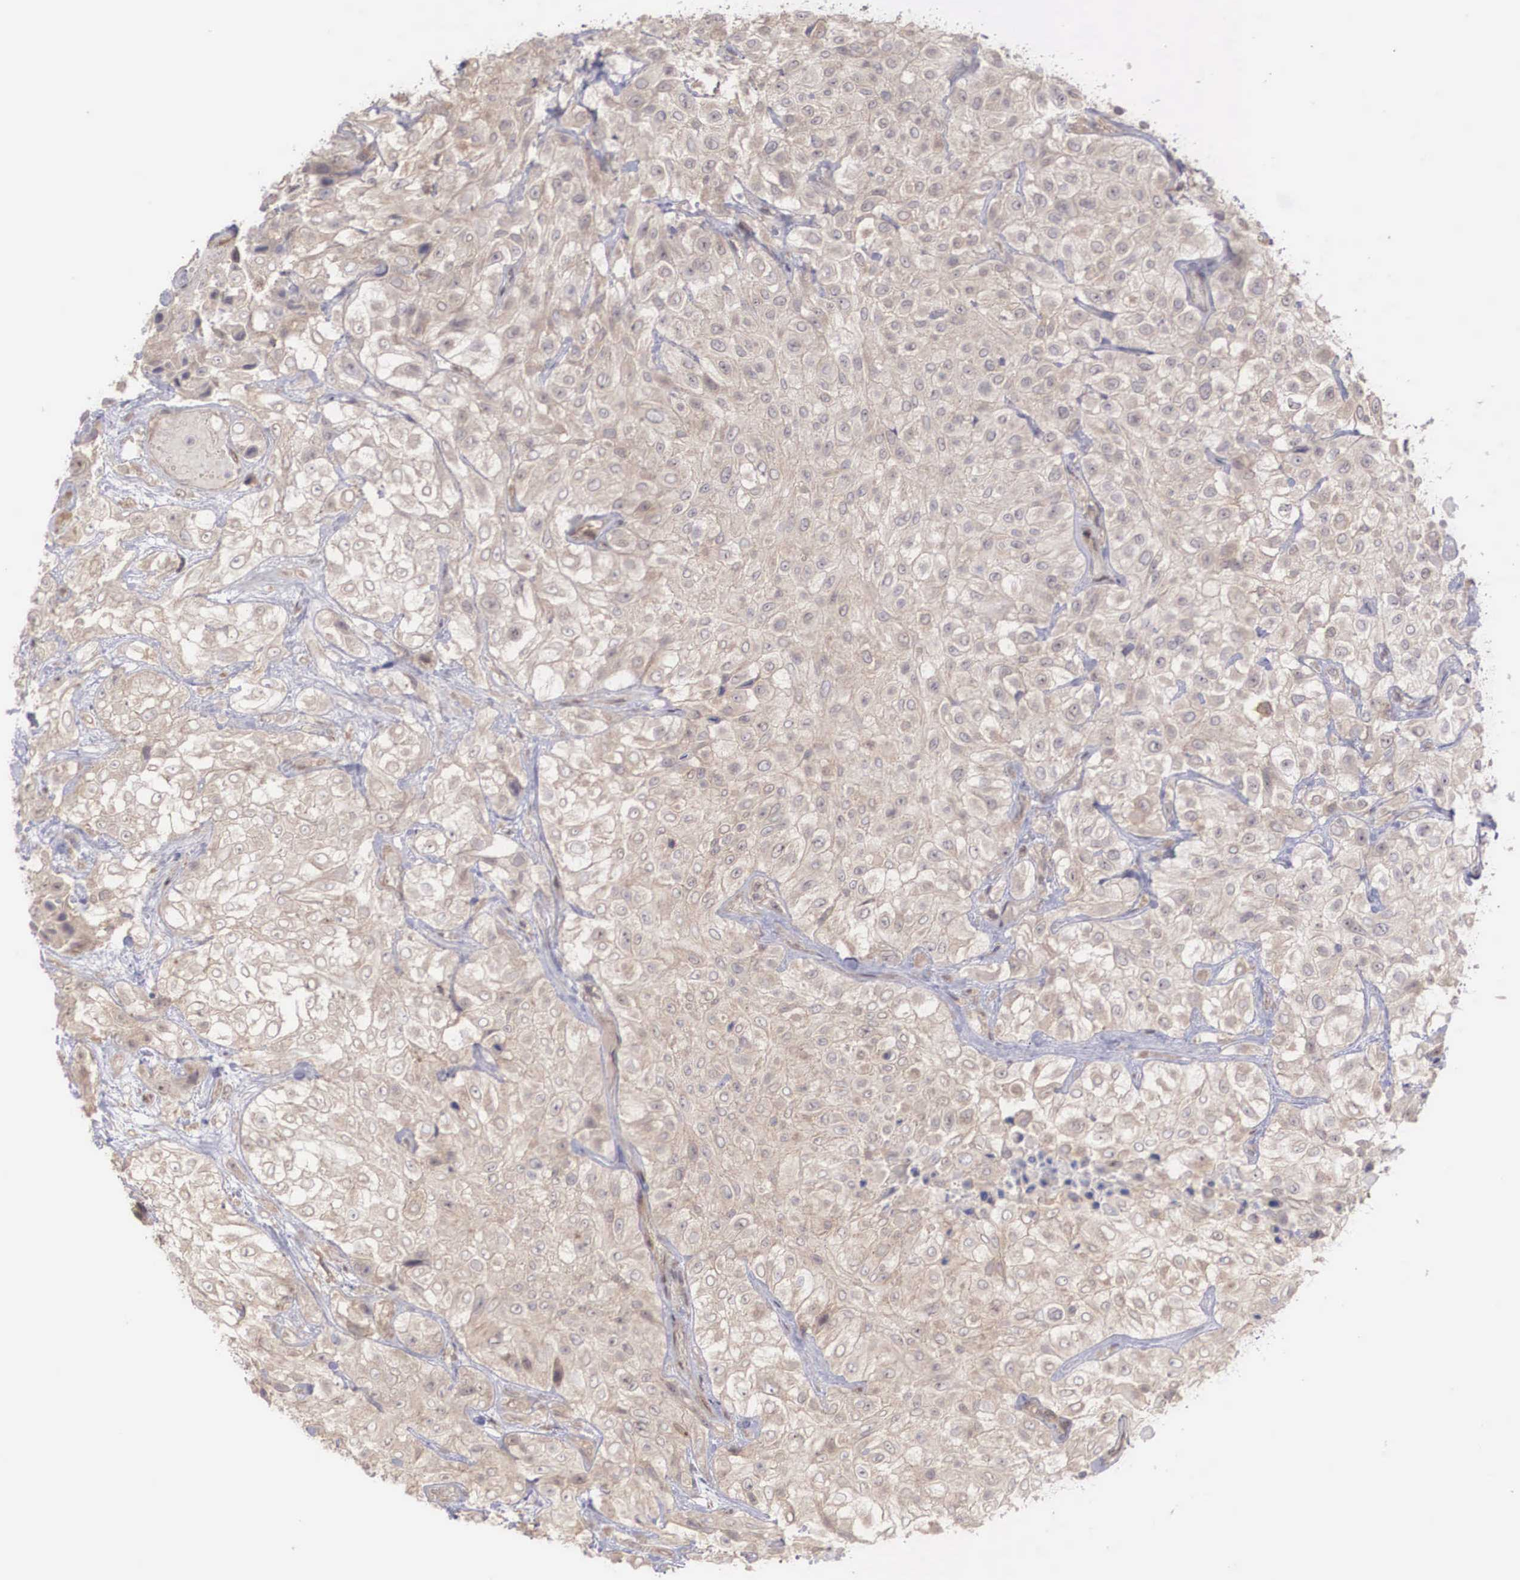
{"staining": {"intensity": "weak", "quantity": "25%-75%", "location": "cytoplasmic/membranous"}, "tissue": "urothelial cancer", "cell_type": "Tumor cells", "image_type": "cancer", "snomed": [{"axis": "morphology", "description": "Urothelial carcinoma, High grade"}, {"axis": "topography", "description": "Urinary bladder"}], "caption": "Protein analysis of urothelial carcinoma (high-grade) tissue displays weak cytoplasmic/membranous positivity in approximately 25%-75% of tumor cells. The protein of interest is shown in brown color, while the nuclei are stained blue.", "gene": "DNAJB7", "patient": {"sex": "male", "age": 56}}